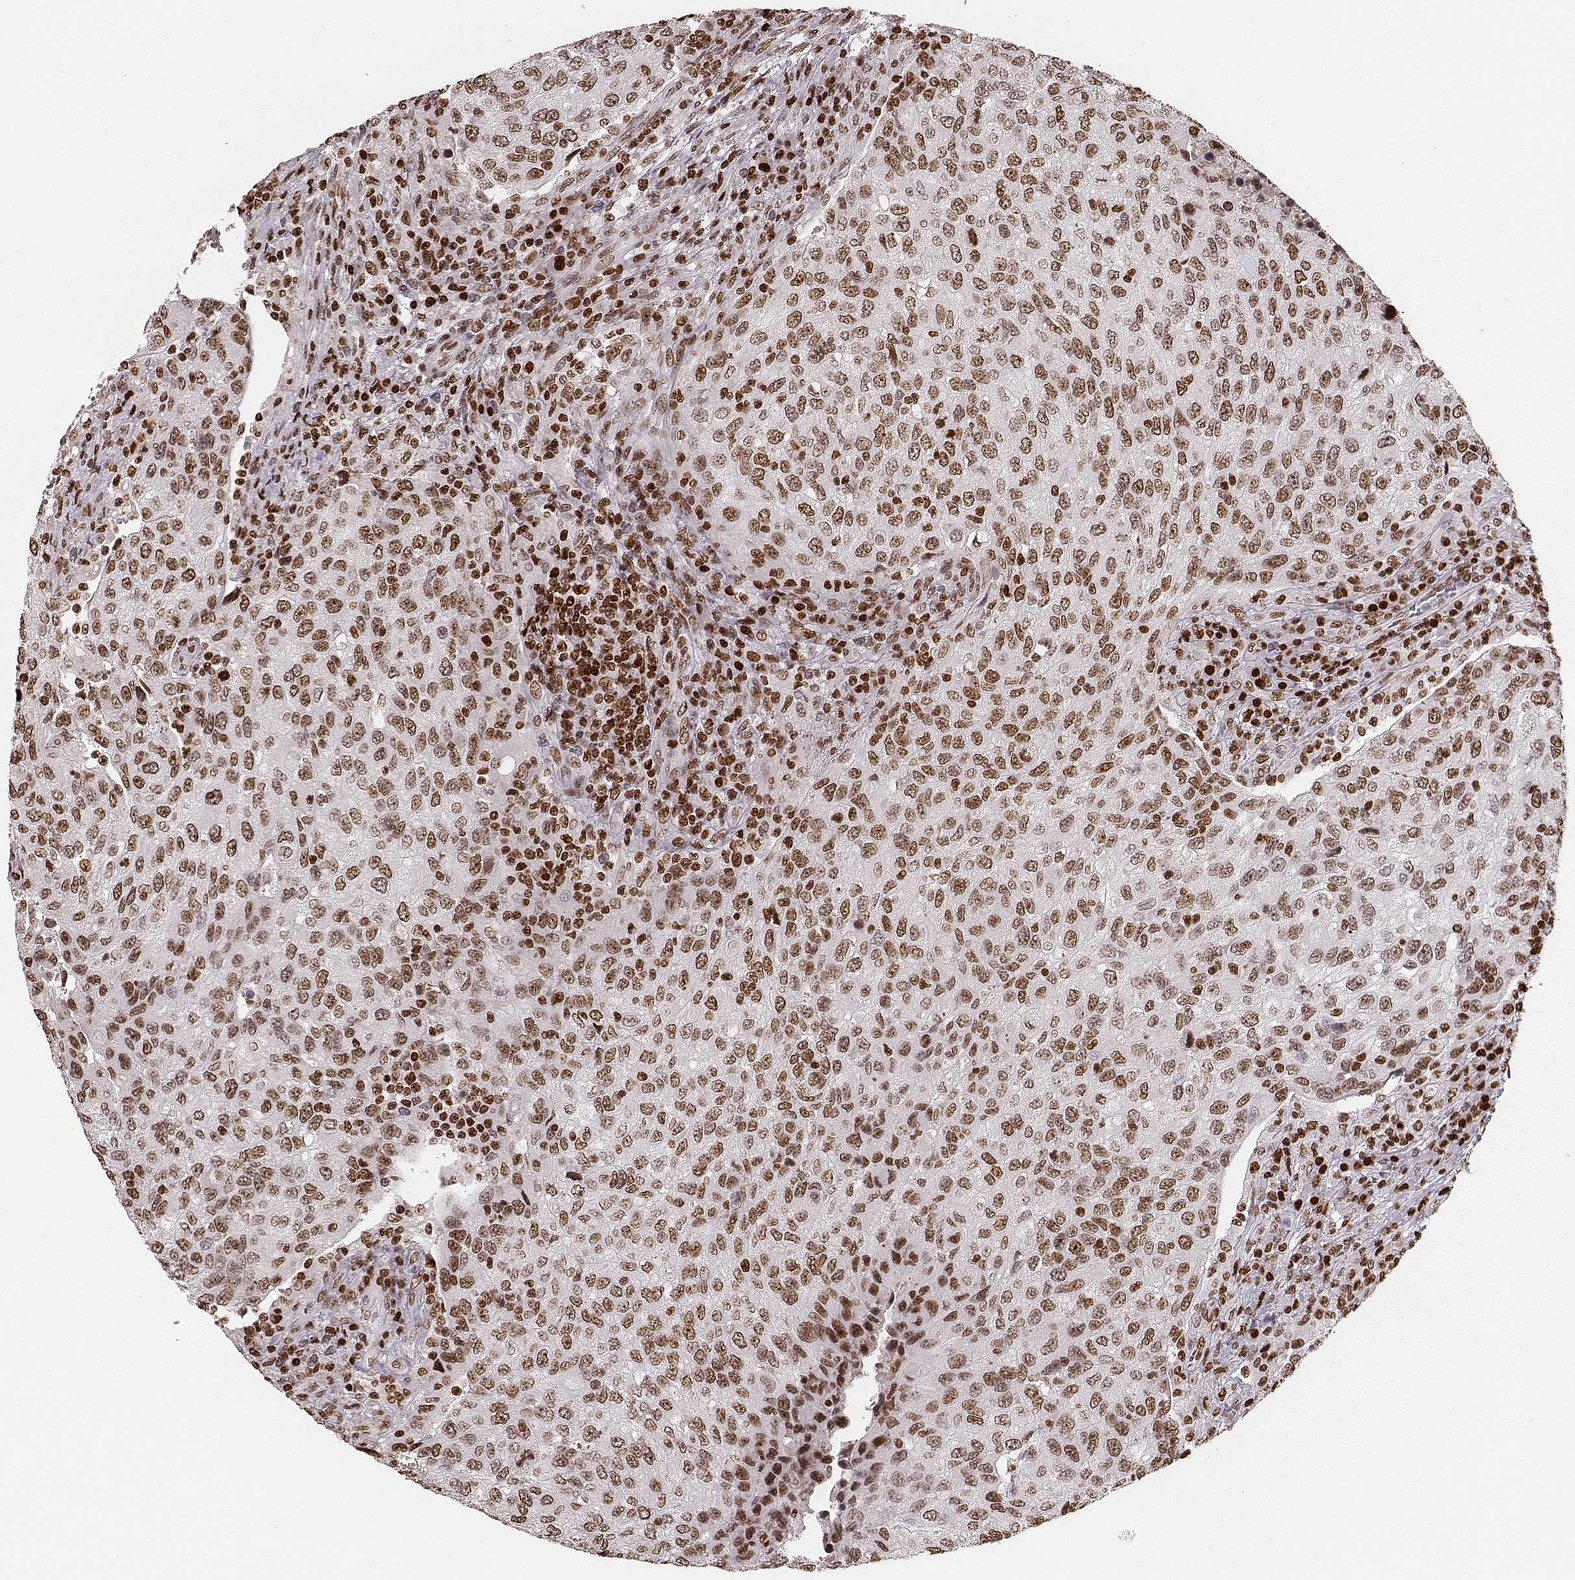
{"staining": {"intensity": "moderate", "quantity": ">75%", "location": "nuclear"}, "tissue": "urothelial cancer", "cell_type": "Tumor cells", "image_type": "cancer", "snomed": [{"axis": "morphology", "description": "Urothelial carcinoma, High grade"}, {"axis": "topography", "description": "Urinary bladder"}], "caption": "Moderate nuclear protein expression is present in approximately >75% of tumor cells in urothelial cancer. Immunohistochemistry stains the protein in brown and the nuclei are stained blue.", "gene": "PARP1", "patient": {"sex": "female", "age": 78}}